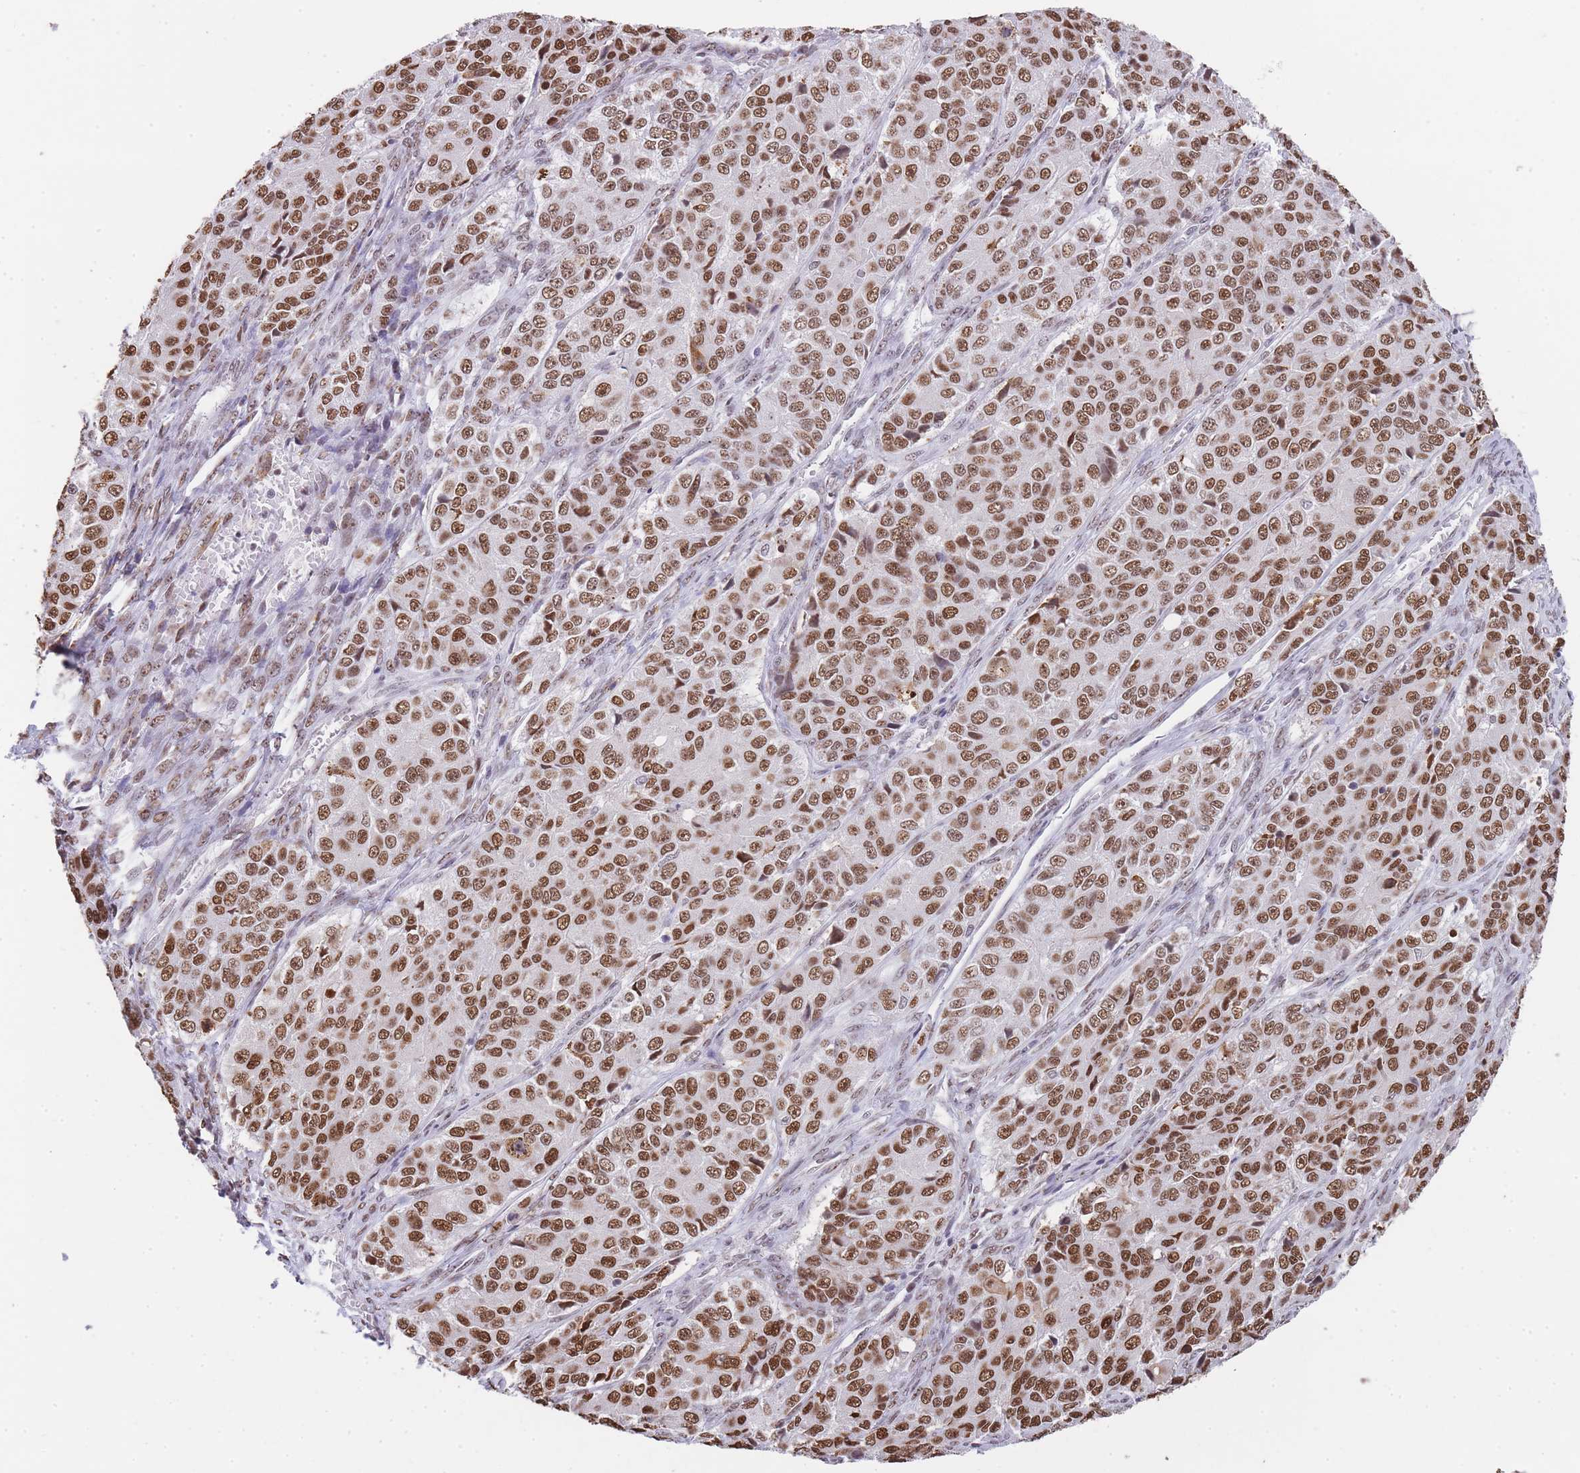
{"staining": {"intensity": "moderate", "quantity": ">75%", "location": "nuclear"}, "tissue": "ovarian cancer", "cell_type": "Tumor cells", "image_type": "cancer", "snomed": [{"axis": "morphology", "description": "Carcinoma, endometroid"}, {"axis": "topography", "description": "Ovary"}], "caption": "Immunohistochemistry image of human ovarian cancer stained for a protein (brown), which exhibits medium levels of moderate nuclear expression in about >75% of tumor cells.", "gene": "EVC2", "patient": {"sex": "female", "age": 51}}